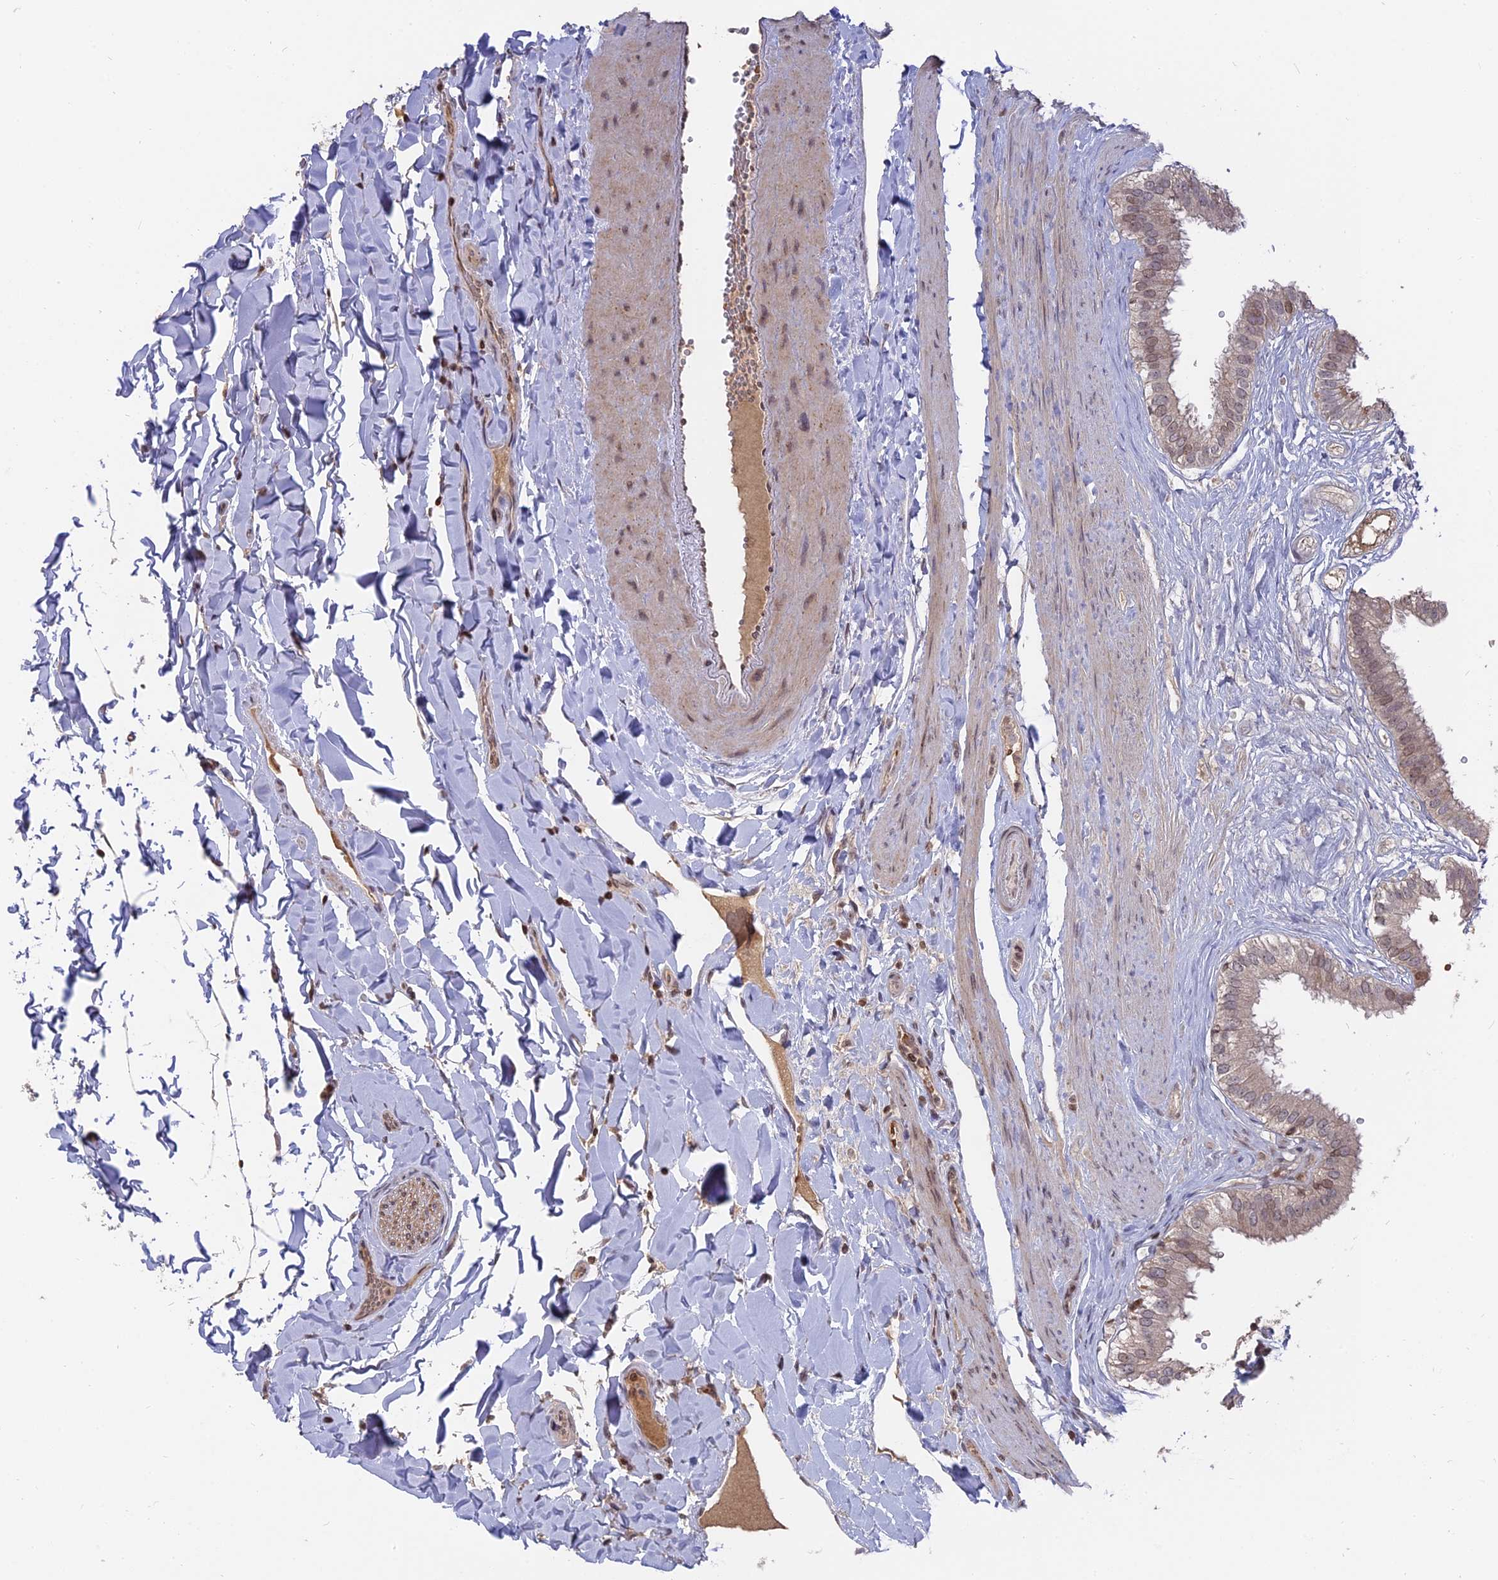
{"staining": {"intensity": "moderate", "quantity": "25%-75%", "location": "nuclear"}, "tissue": "gallbladder", "cell_type": "Glandular cells", "image_type": "normal", "snomed": [{"axis": "morphology", "description": "Normal tissue, NOS"}, {"axis": "topography", "description": "Gallbladder"}], "caption": "Moderate nuclear expression is seen in about 25%-75% of glandular cells in normal gallbladder.", "gene": "NR1H3", "patient": {"sex": "female", "age": 61}}